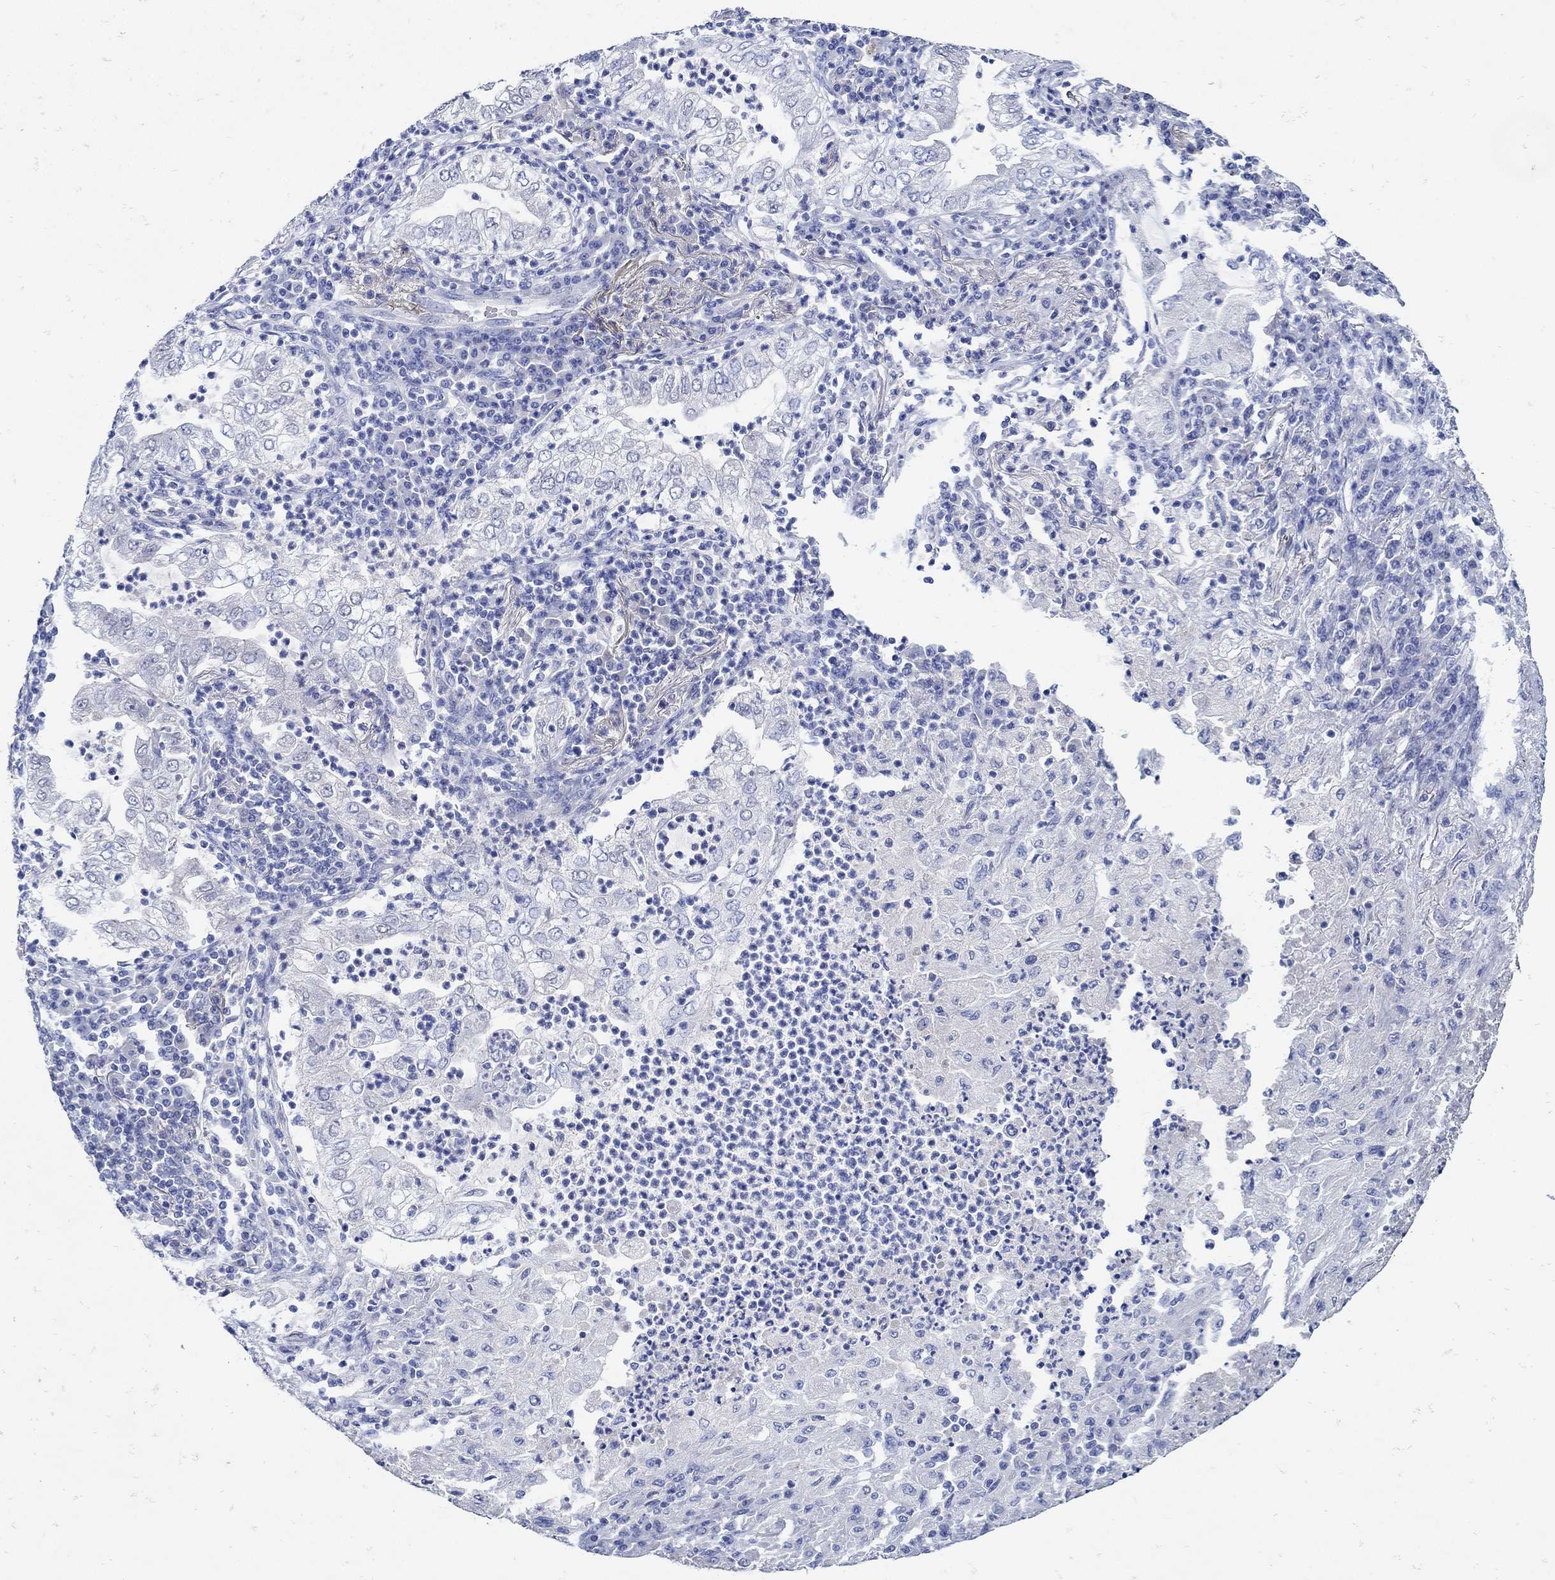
{"staining": {"intensity": "negative", "quantity": "none", "location": "none"}, "tissue": "lung cancer", "cell_type": "Tumor cells", "image_type": "cancer", "snomed": [{"axis": "morphology", "description": "Adenocarcinoma, NOS"}, {"axis": "topography", "description": "Lung"}], "caption": "Immunohistochemical staining of lung cancer displays no significant positivity in tumor cells.", "gene": "NOS1", "patient": {"sex": "female", "age": 73}}